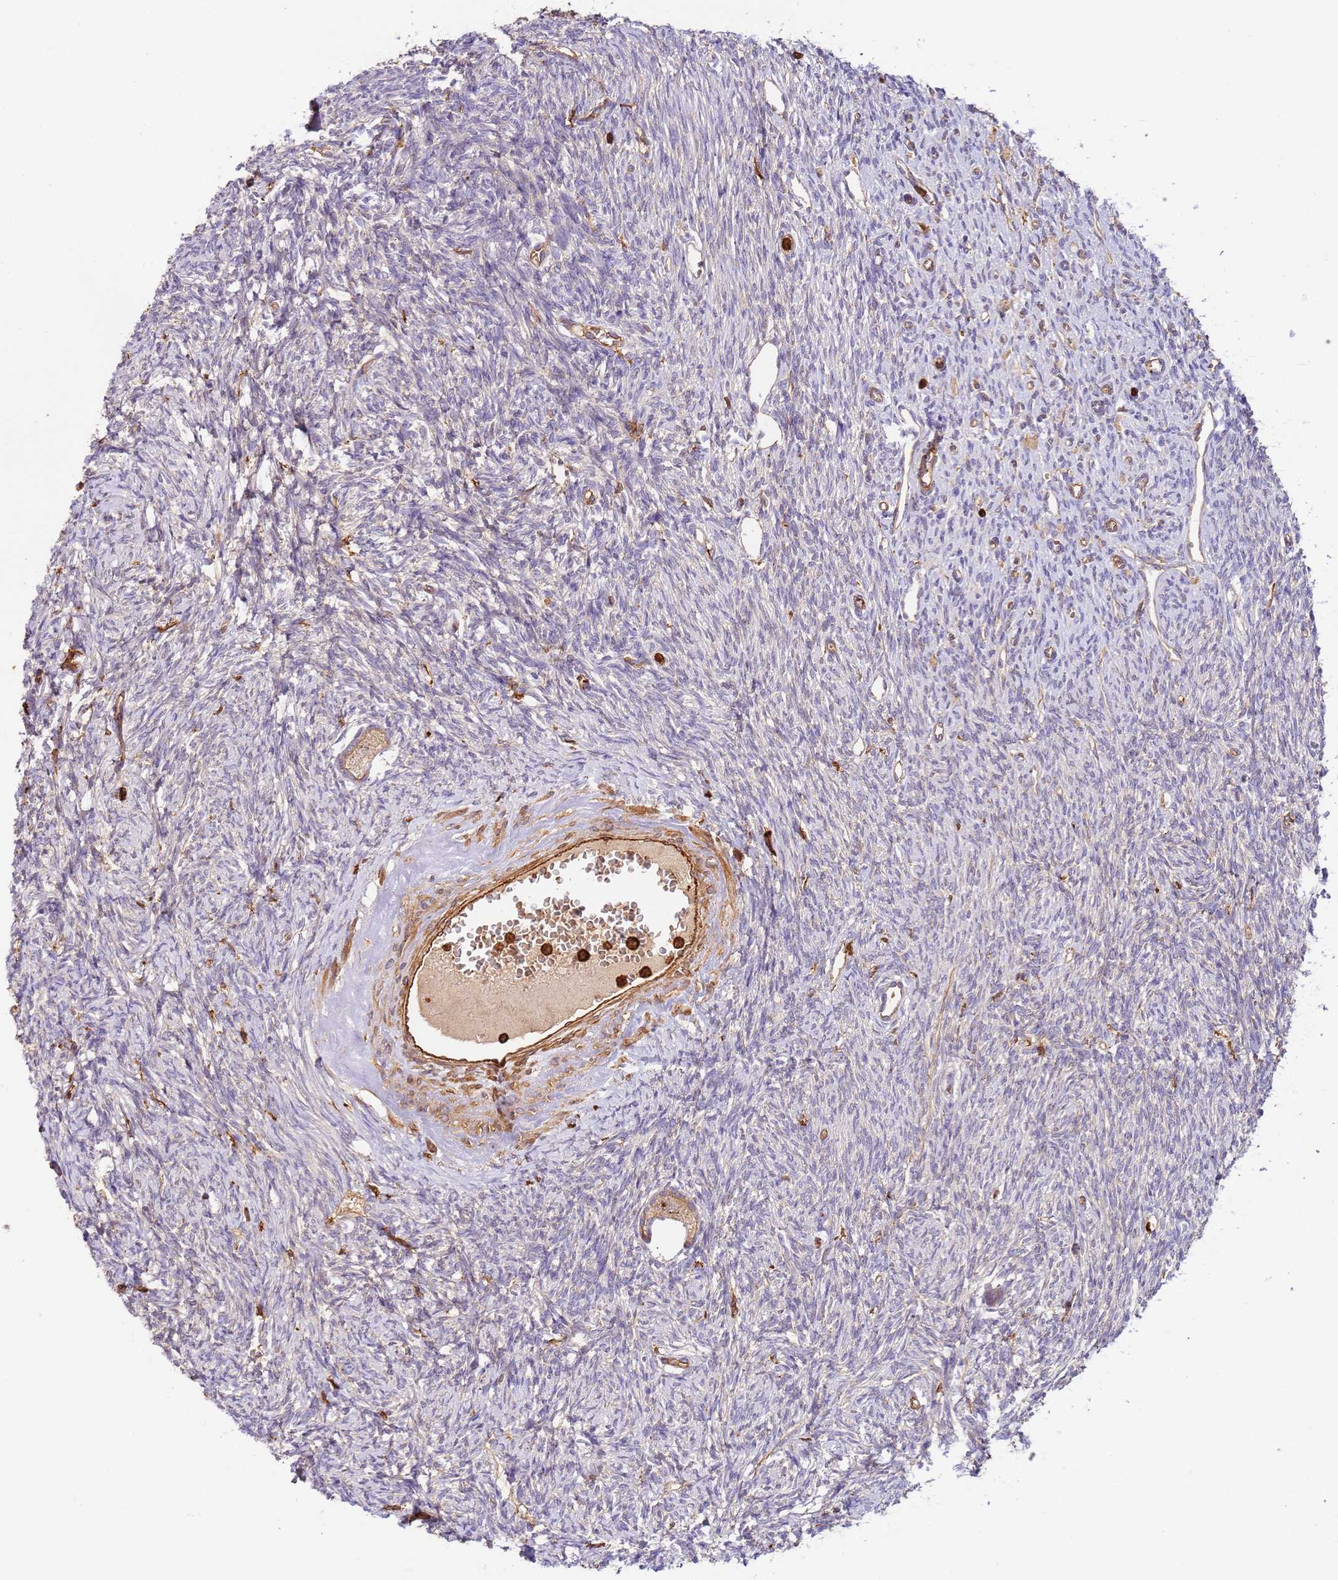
{"staining": {"intensity": "weak", "quantity": ">75%", "location": "cytoplasmic/membranous"}, "tissue": "ovary", "cell_type": "Follicle cells", "image_type": "normal", "snomed": [{"axis": "morphology", "description": "Normal tissue, NOS"}, {"axis": "morphology", "description": "Cyst, NOS"}, {"axis": "topography", "description": "Ovary"}], "caption": "This micrograph reveals IHC staining of normal human ovary, with low weak cytoplasmic/membranous positivity in about >75% of follicle cells.", "gene": "OR6P1", "patient": {"sex": "female", "age": 33}}